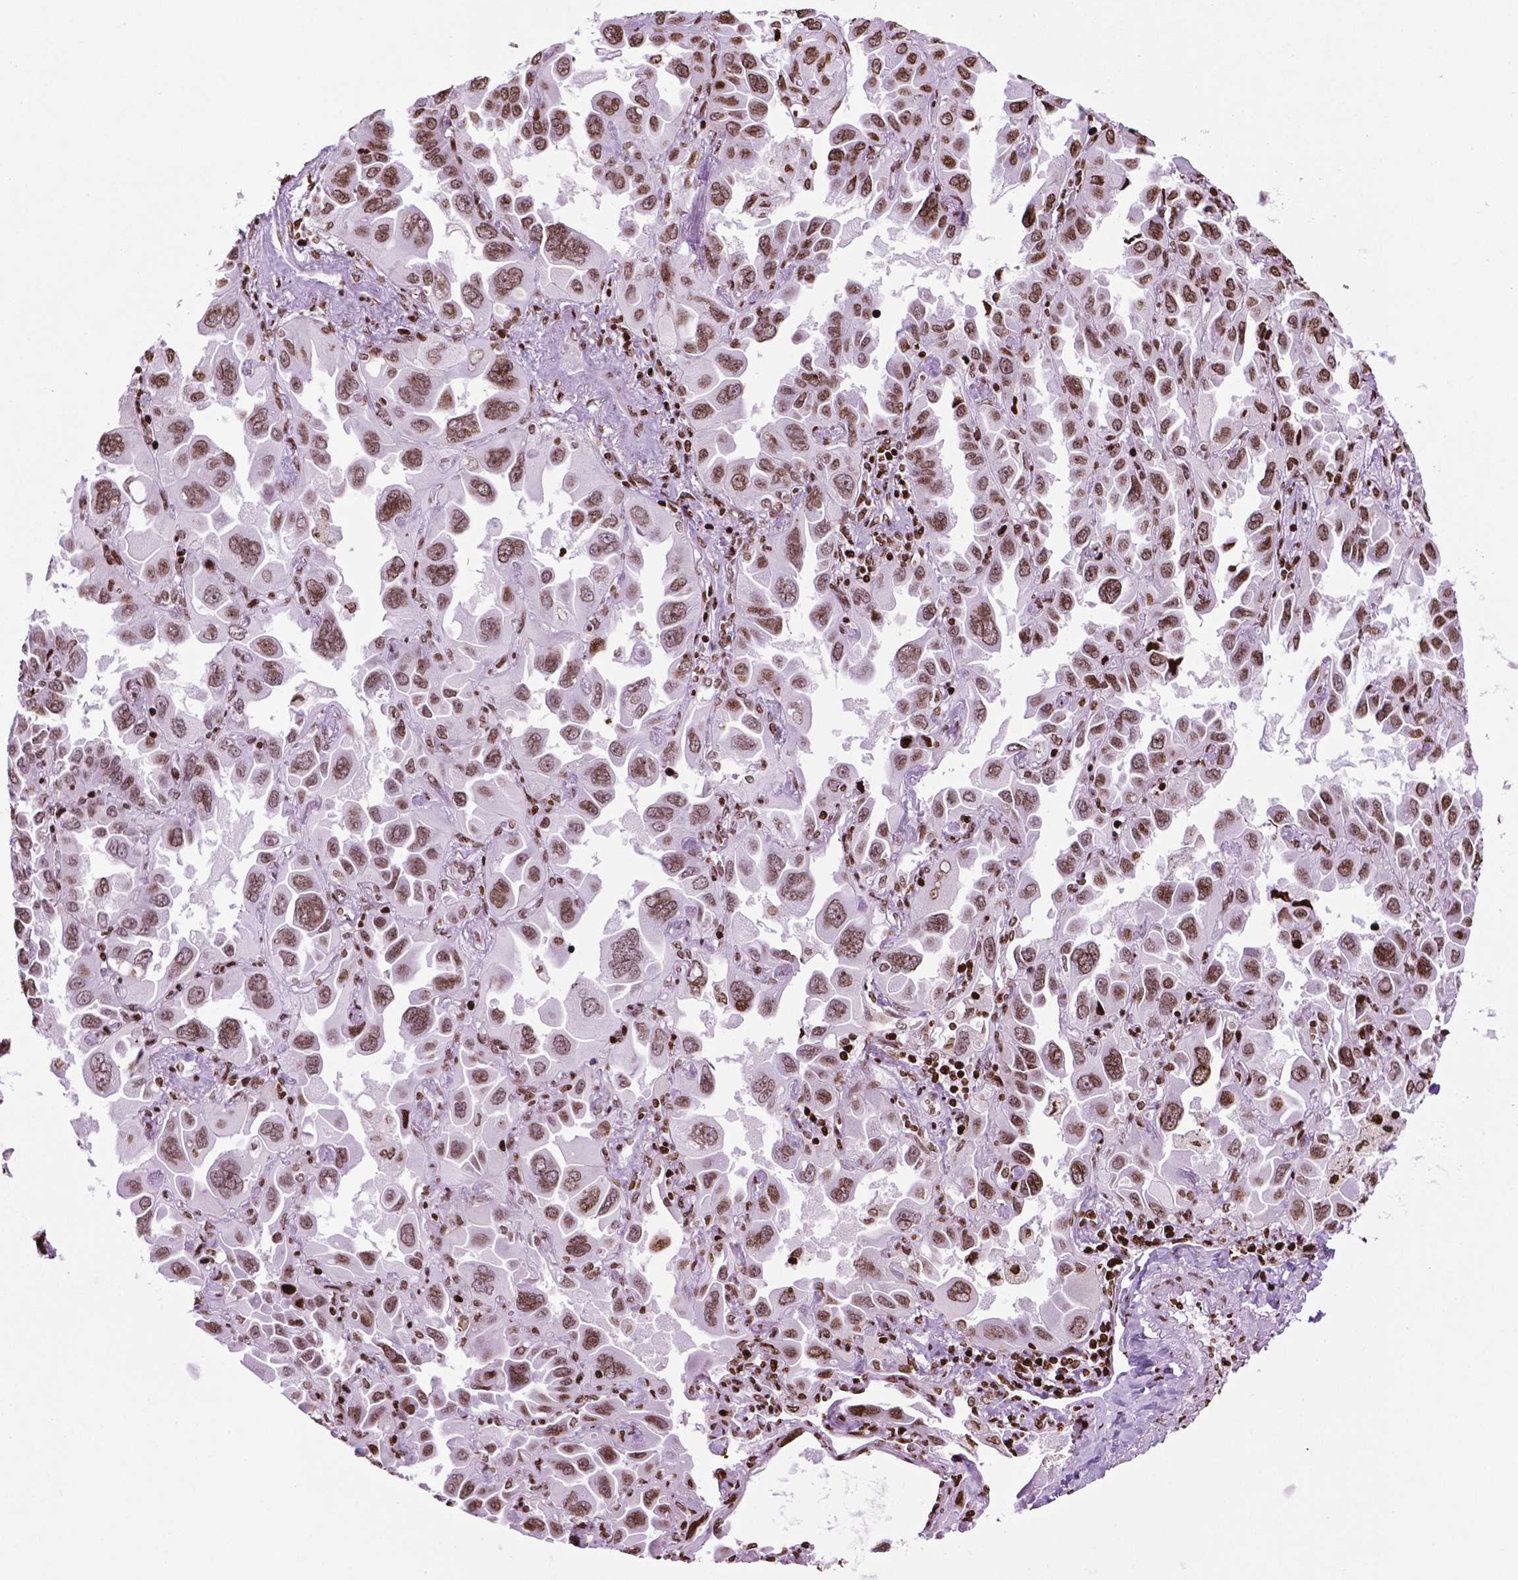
{"staining": {"intensity": "moderate", "quantity": ">75%", "location": "nuclear"}, "tissue": "lung cancer", "cell_type": "Tumor cells", "image_type": "cancer", "snomed": [{"axis": "morphology", "description": "Adenocarcinoma, NOS"}, {"axis": "topography", "description": "Lung"}], "caption": "Immunohistochemical staining of human lung adenocarcinoma shows moderate nuclear protein staining in approximately >75% of tumor cells.", "gene": "TMEM250", "patient": {"sex": "male", "age": 64}}